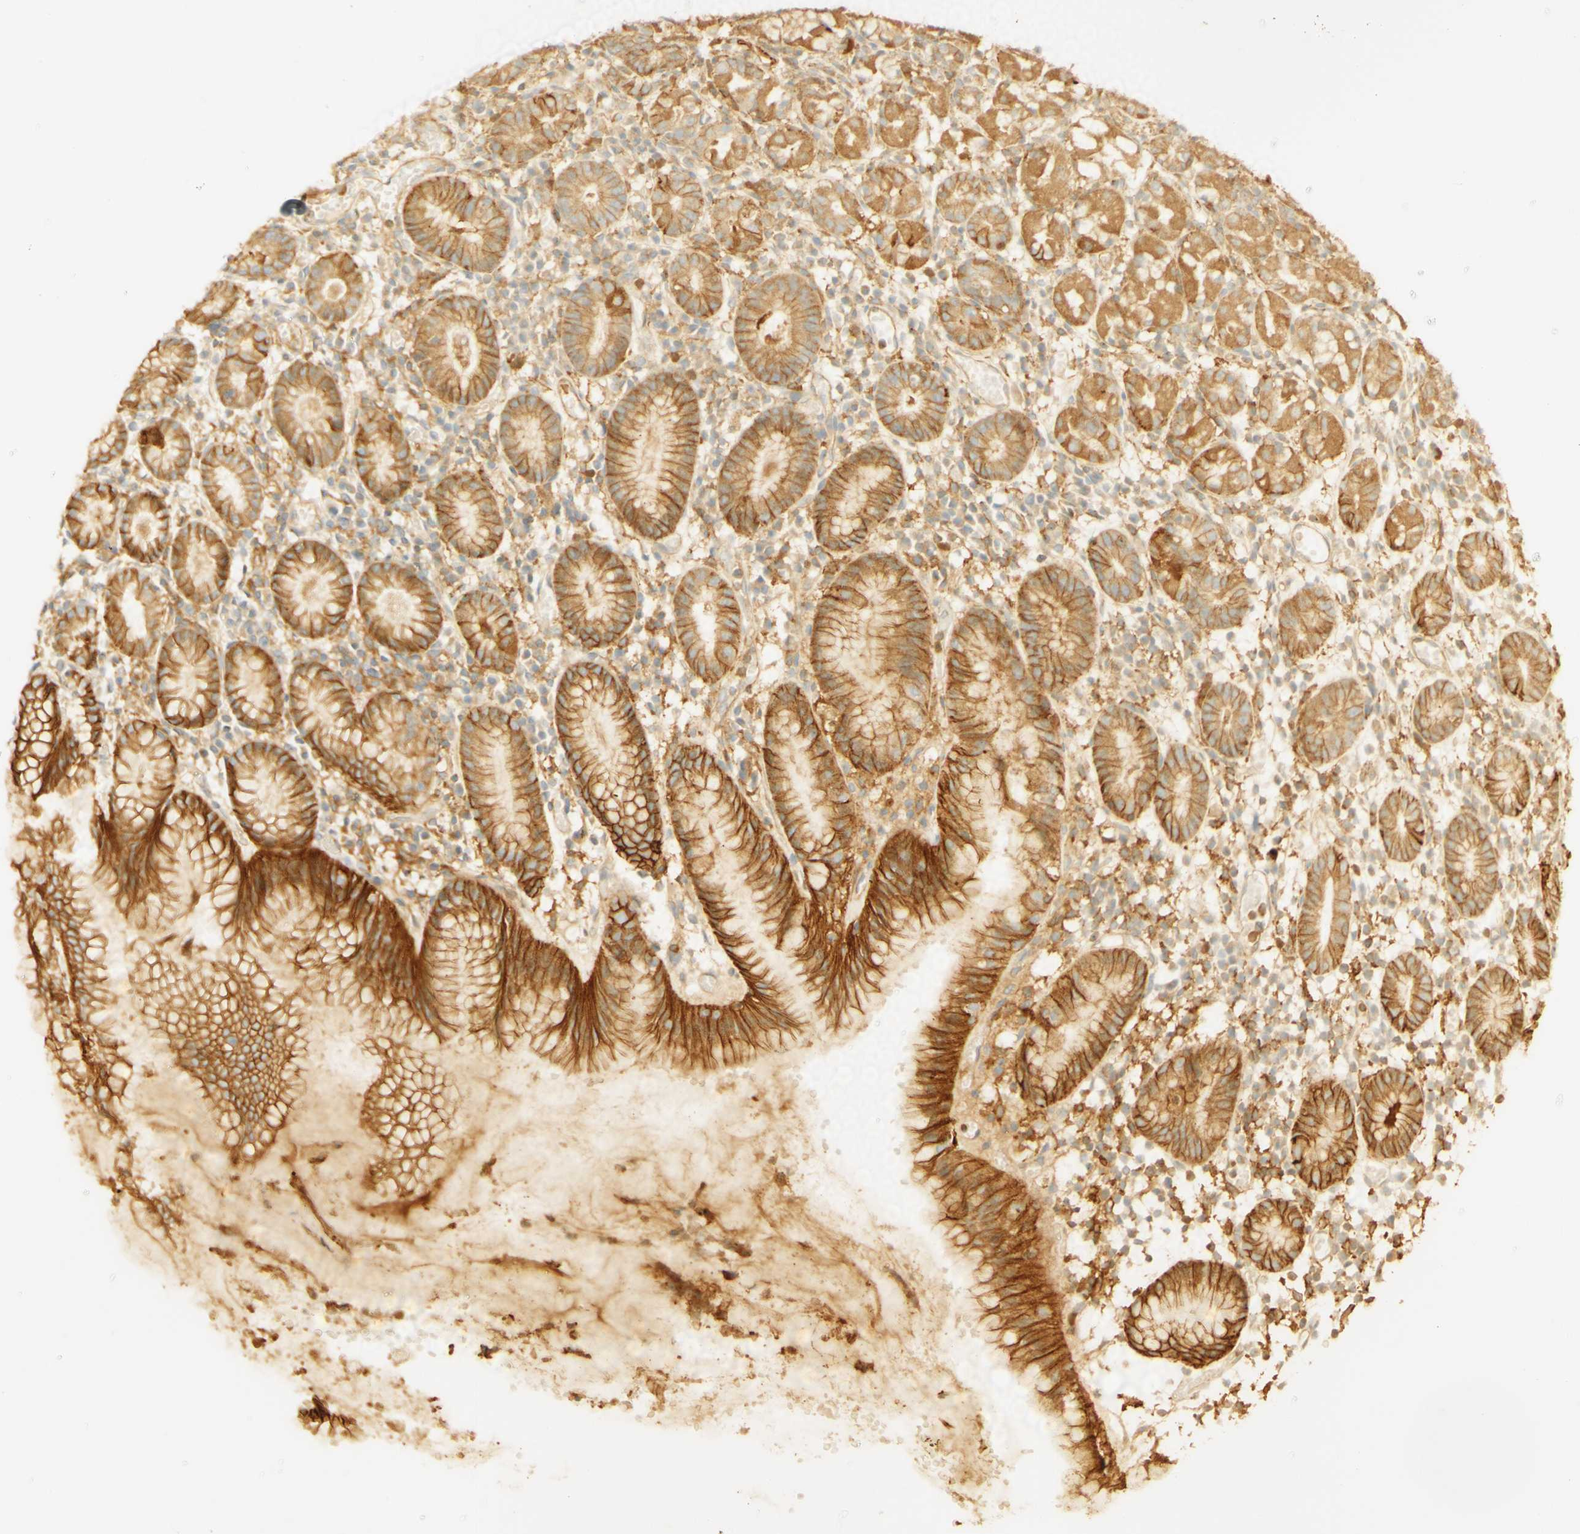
{"staining": {"intensity": "strong", "quantity": ">75%", "location": "cytoplasmic/membranous"}, "tissue": "stomach", "cell_type": "Glandular cells", "image_type": "normal", "snomed": [{"axis": "morphology", "description": "Normal tissue, NOS"}, {"axis": "topography", "description": "Stomach"}, {"axis": "topography", "description": "Stomach, lower"}], "caption": "High-power microscopy captured an immunohistochemistry image of unremarkable stomach, revealing strong cytoplasmic/membranous staining in approximately >75% of glandular cells.", "gene": "PCDH7", "patient": {"sex": "female", "age": 75}}